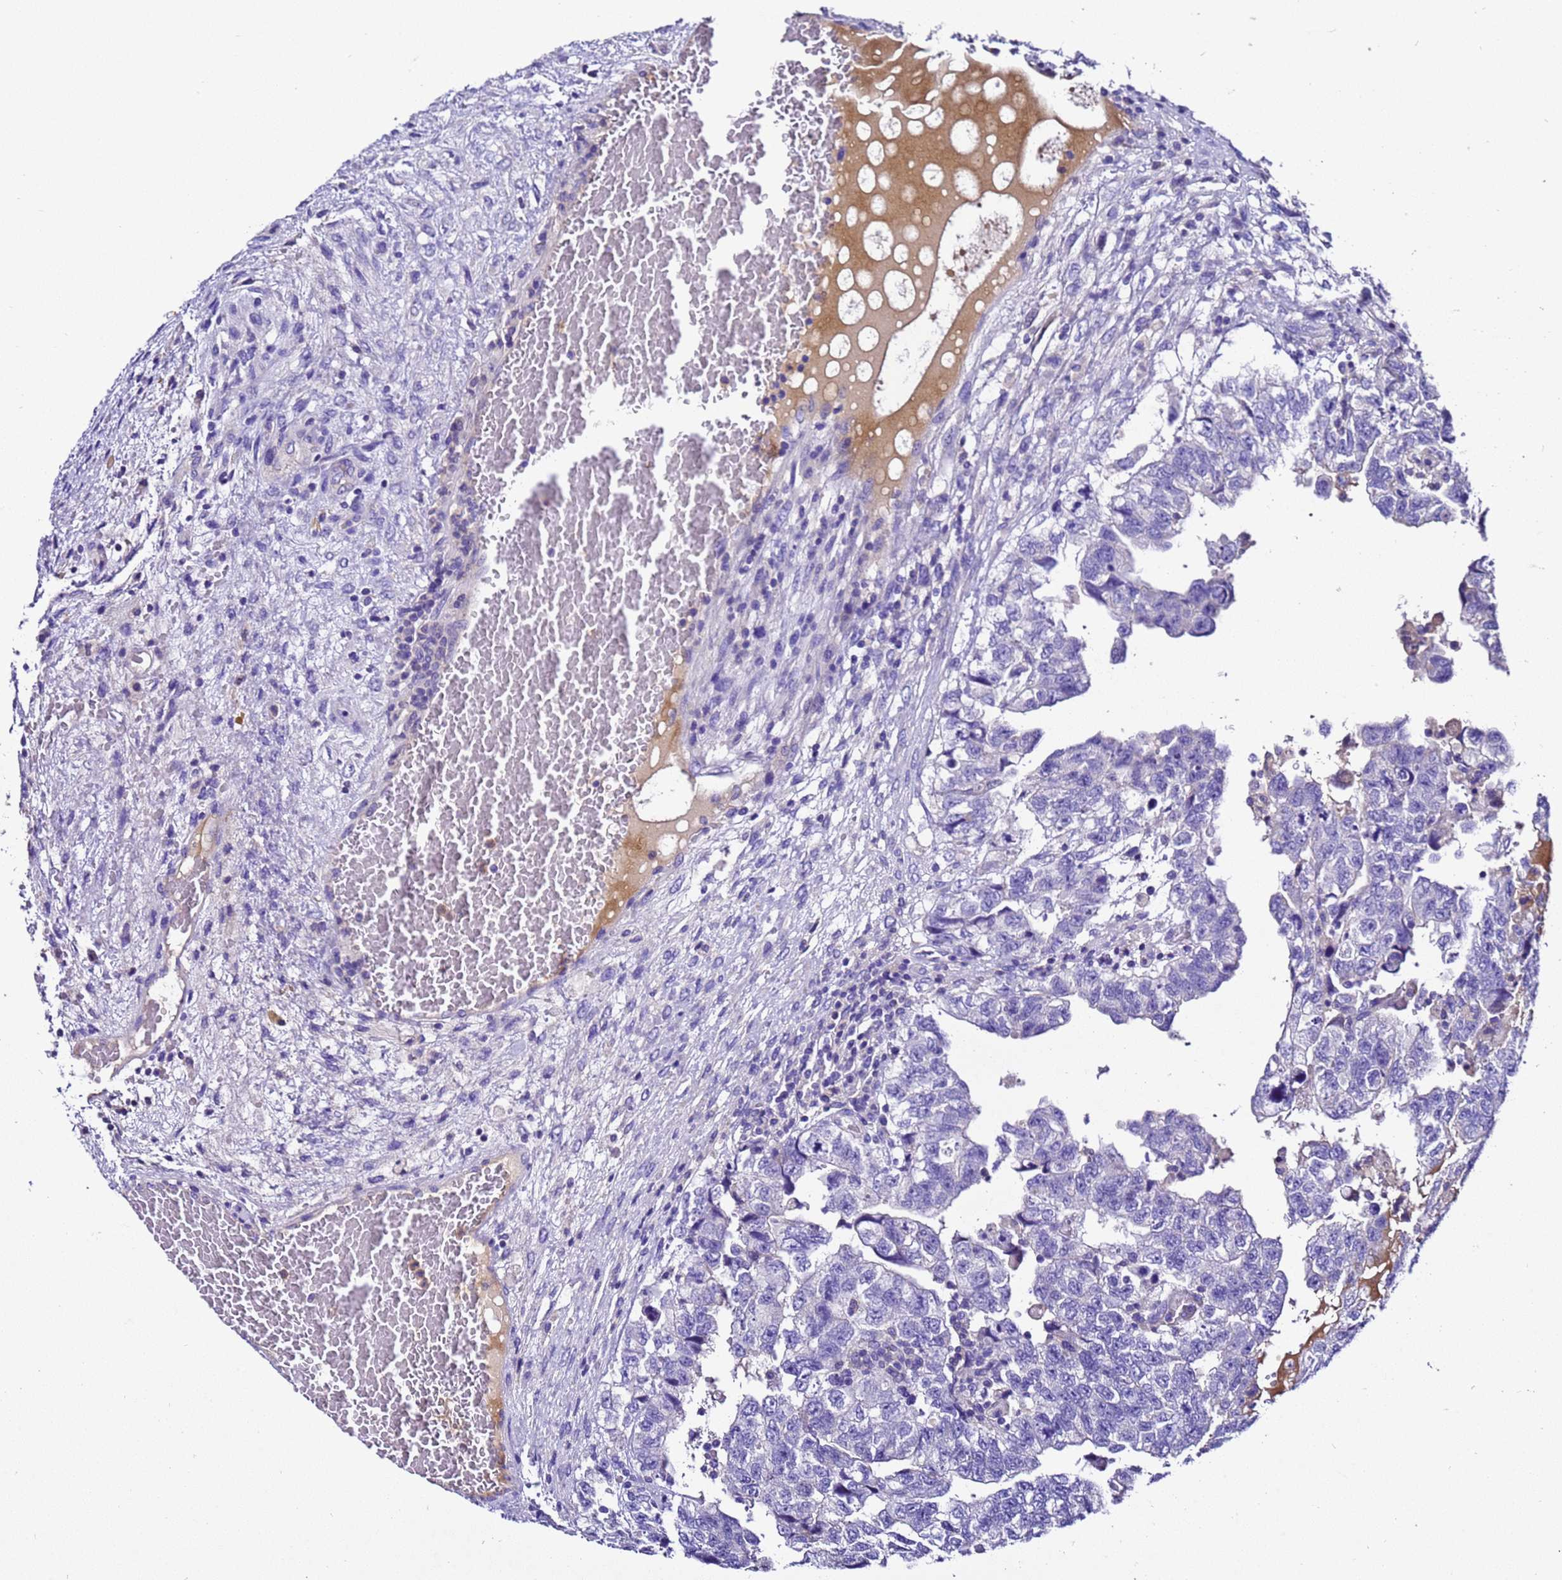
{"staining": {"intensity": "negative", "quantity": "none", "location": "none"}, "tissue": "testis cancer", "cell_type": "Tumor cells", "image_type": "cancer", "snomed": [{"axis": "morphology", "description": "Carcinoma, Embryonal, NOS"}, {"axis": "topography", "description": "Testis"}], "caption": "An IHC micrograph of testis embryonal carcinoma is shown. There is no staining in tumor cells of testis embryonal carcinoma.", "gene": "UGT2A1", "patient": {"sex": "male", "age": 36}}